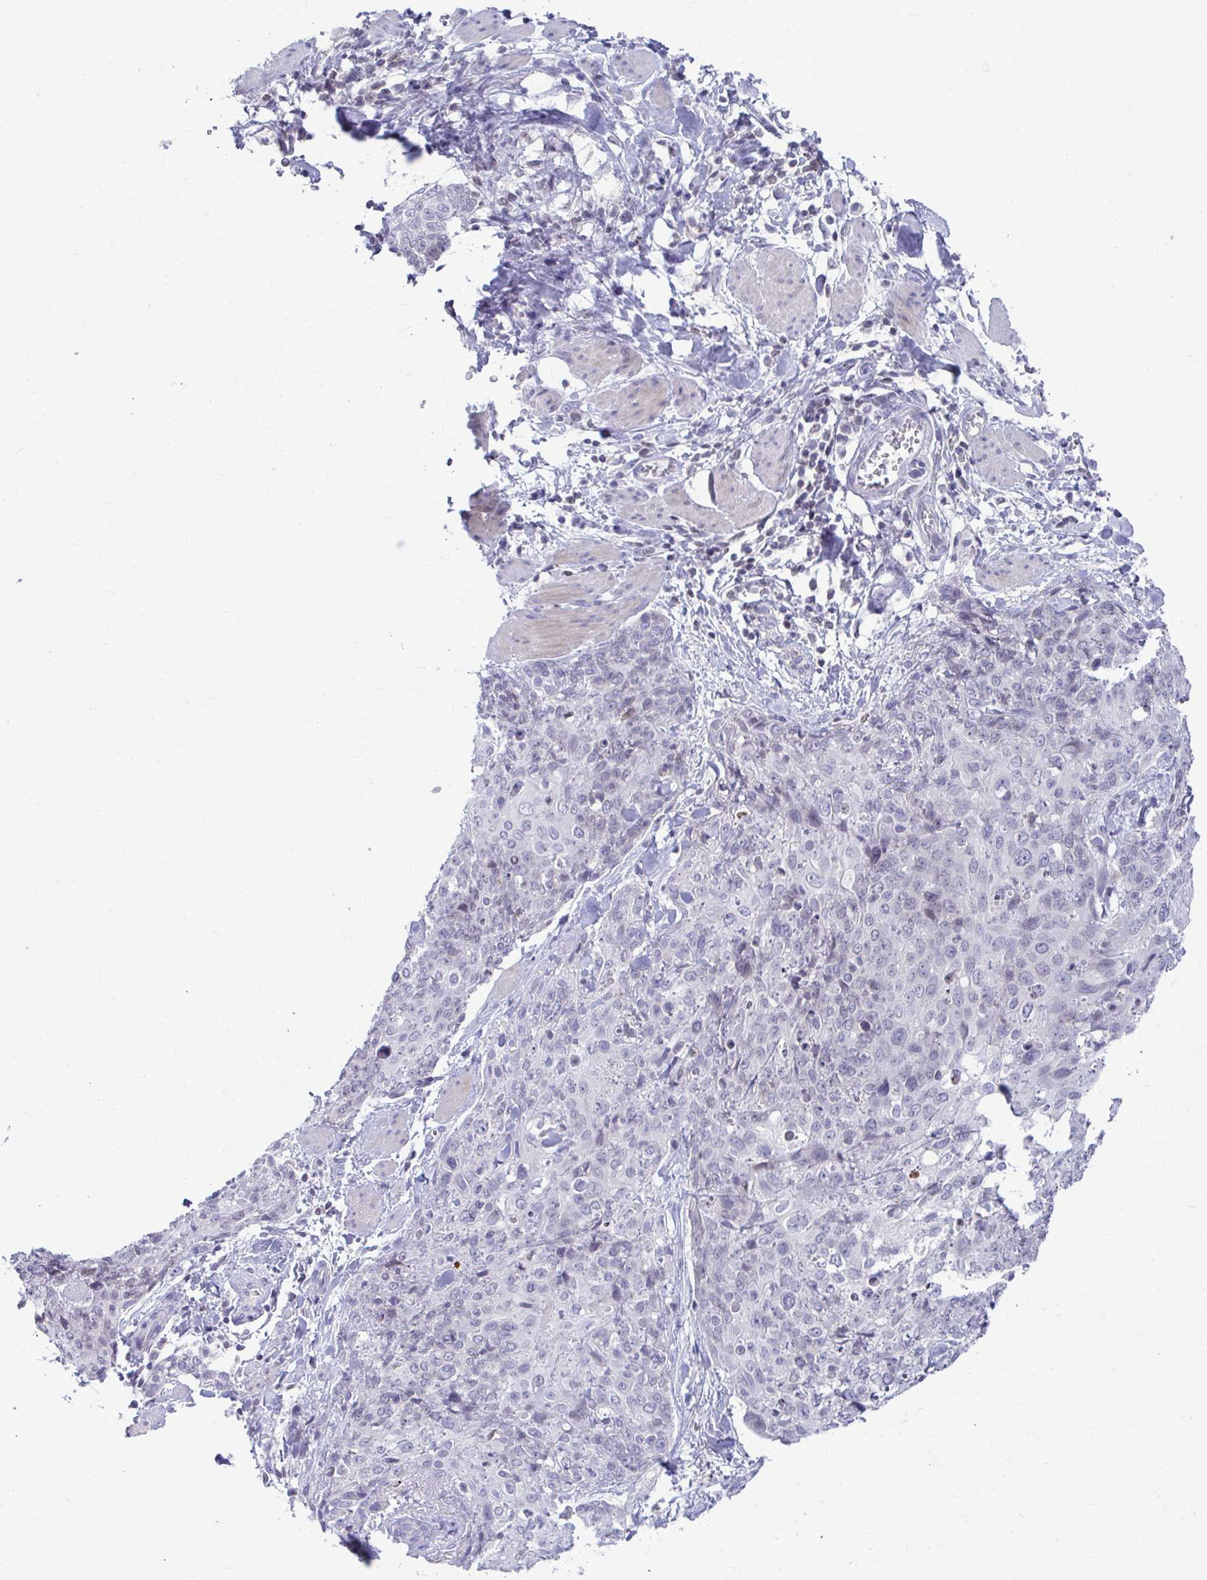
{"staining": {"intensity": "negative", "quantity": "none", "location": "none"}, "tissue": "skin cancer", "cell_type": "Tumor cells", "image_type": "cancer", "snomed": [{"axis": "morphology", "description": "Squamous cell carcinoma, NOS"}, {"axis": "topography", "description": "Skin"}, {"axis": "topography", "description": "Vulva"}], "caption": "Immunohistochemistry (IHC) histopathology image of neoplastic tissue: skin cancer stained with DAB (3,3'-diaminobenzidine) displays no significant protein positivity in tumor cells.", "gene": "OR7A5", "patient": {"sex": "female", "age": 85}}